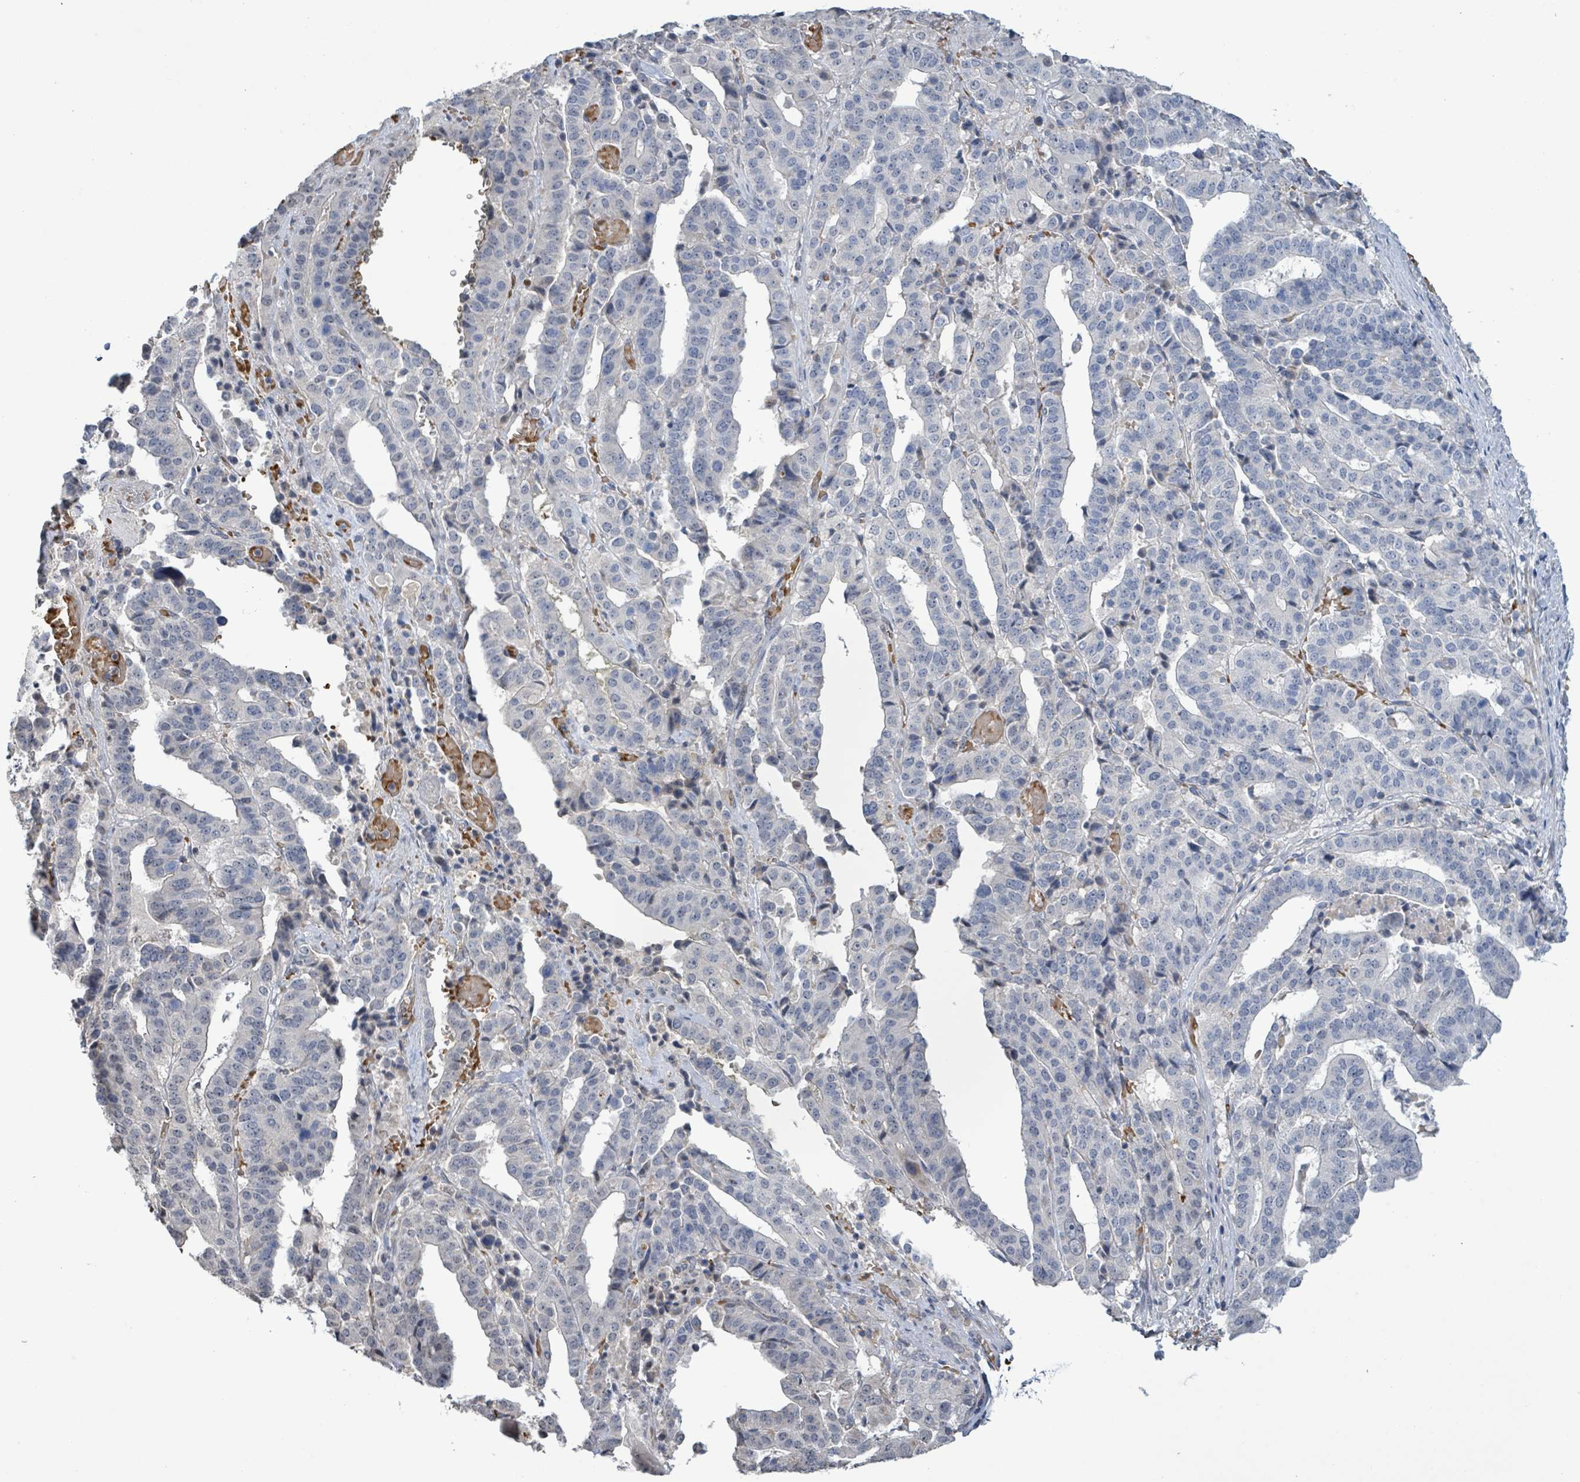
{"staining": {"intensity": "negative", "quantity": "none", "location": "none"}, "tissue": "stomach cancer", "cell_type": "Tumor cells", "image_type": "cancer", "snomed": [{"axis": "morphology", "description": "Adenocarcinoma, NOS"}, {"axis": "topography", "description": "Stomach"}], "caption": "This micrograph is of adenocarcinoma (stomach) stained with immunohistochemistry to label a protein in brown with the nuclei are counter-stained blue. There is no positivity in tumor cells. (DAB (3,3'-diaminobenzidine) immunohistochemistry (IHC) visualized using brightfield microscopy, high magnification).", "gene": "SEBOX", "patient": {"sex": "male", "age": 48}}